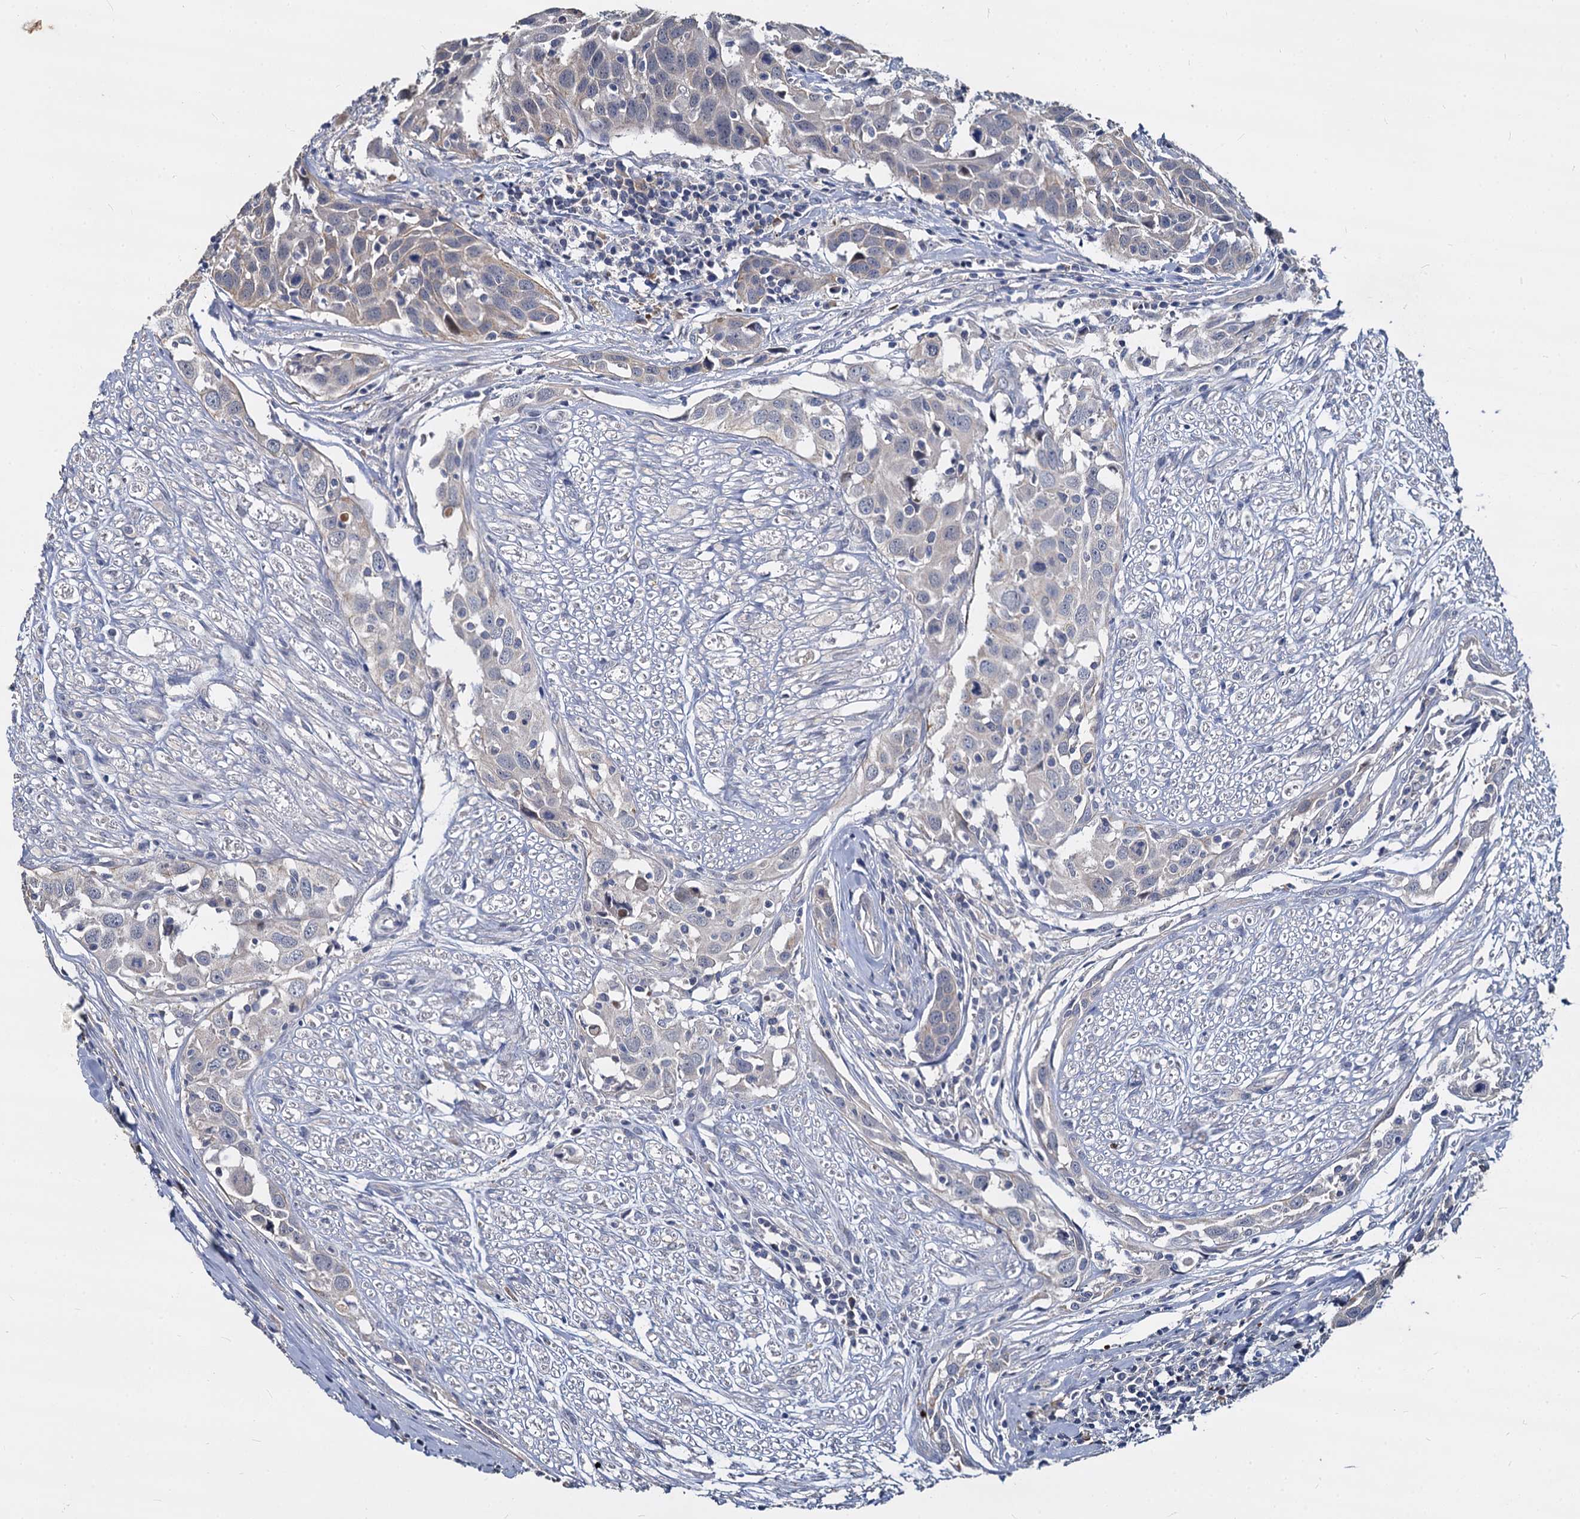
{"staining": {"intensity": "weak", "quantity": "25%-75%", "location": "cytoplasmic/membranous,nuclear"}, "tissue": "head and neck cancer", "cell_type": "Tumor cells", "image_type": "cancer", "snomed": [{"axis": "morphology", "description": "Squamous cell carcinoma, NOS"}, {"axis": "topography", "description": "Oral tissue"}, {"axis": "topography", "description": "Head-Neck"}], "caption": "Human head and neck cancer (squamous cell carcinoma) stained with a protein marker demonstrates weak staining in tumor cells.", "gene": "CCDC184", "patient": {"sex": "female", "age": 50}}